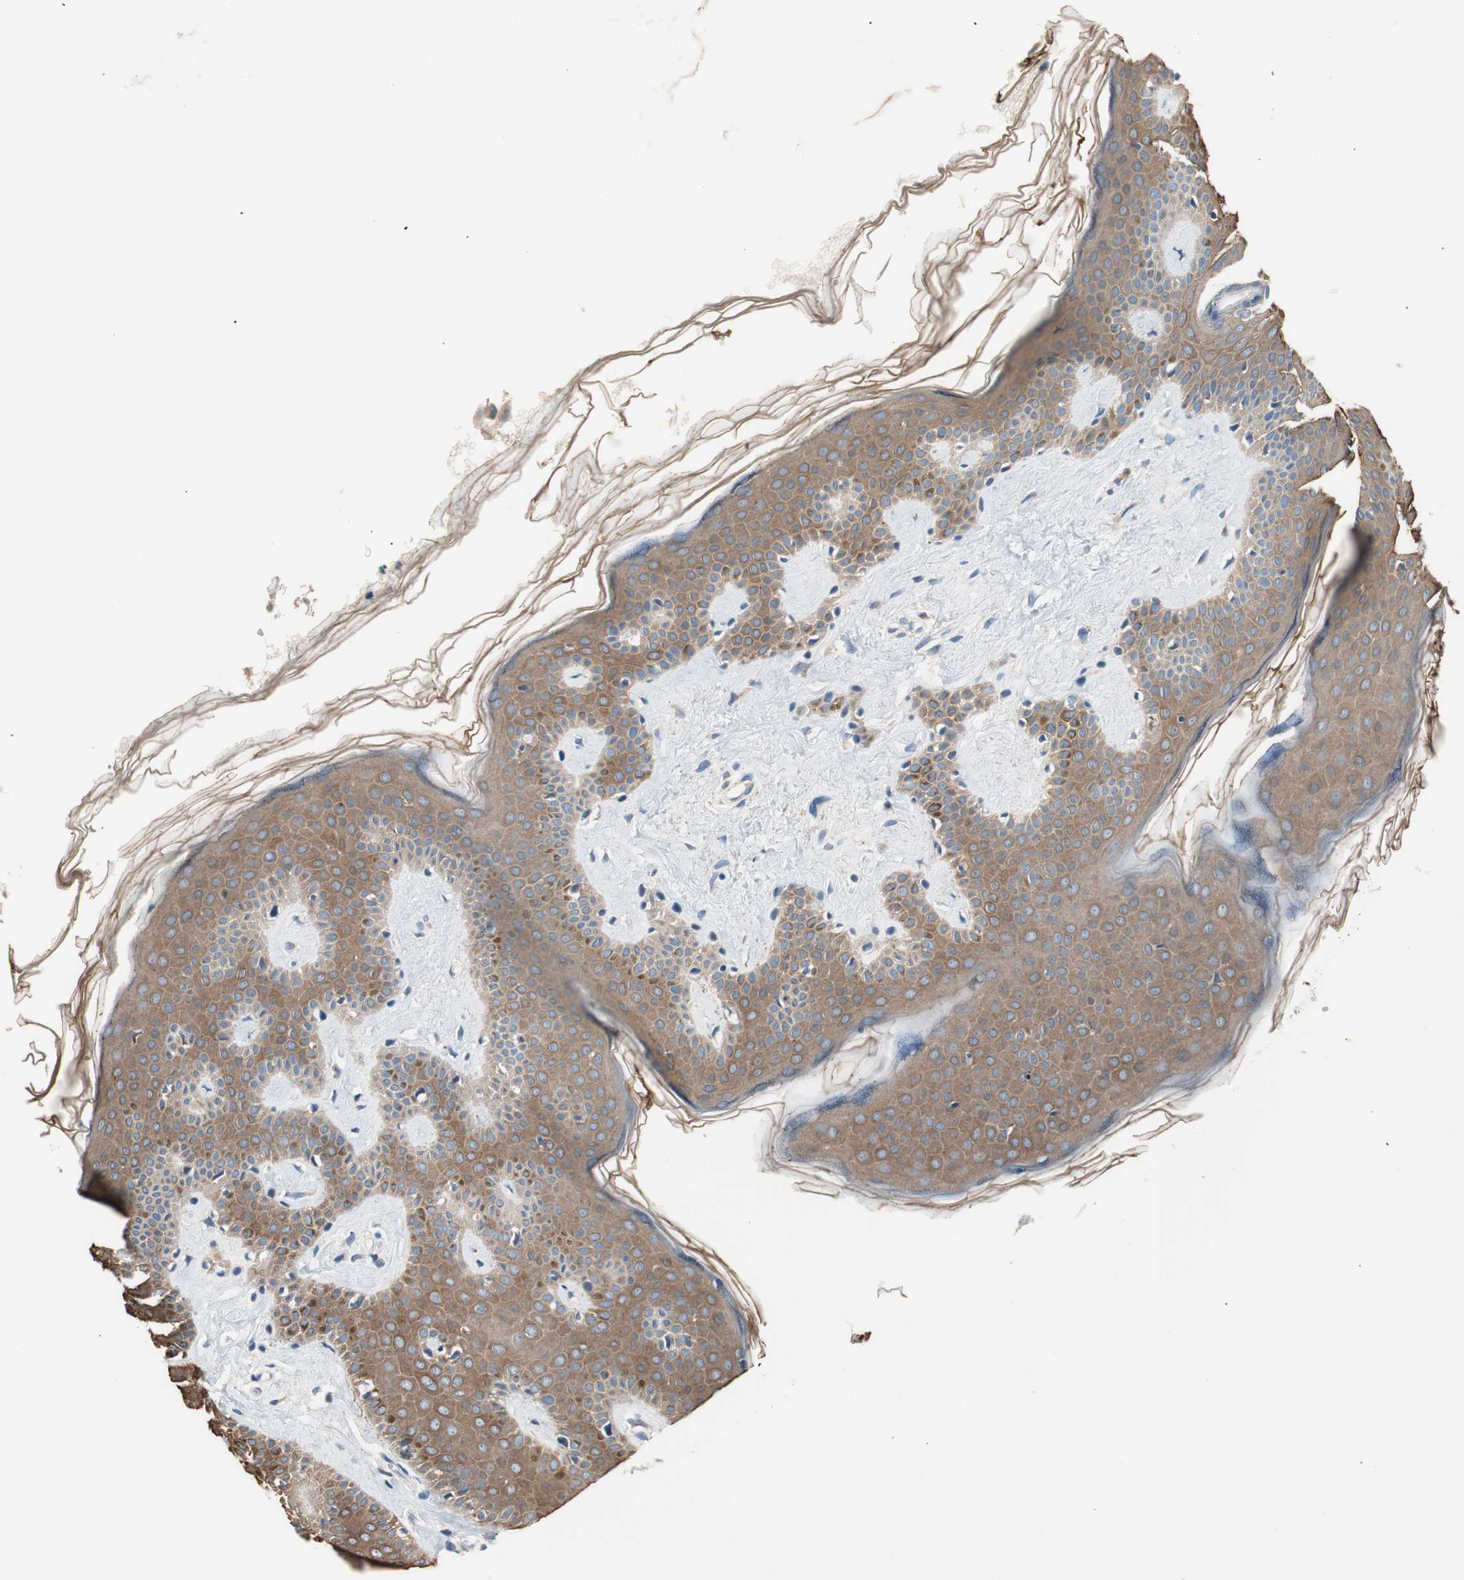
{"staining": {"intensity": "negative", "quantity": "none", "location": "none"}, "tissue": "skin", "cell_type": "Fibroblasts", "image_type": "normal", "snomed": [{"axis": "morphology", "description": "Normal tissue, NOS"}, {"axis": "topography", "description": "Skin"}], "caption": "Skin was stained to show a protein in brown. There is no significant positivity in fibroblasts.", "gene": "FADS2", "patient": {"sex": "male", "age": 67}}